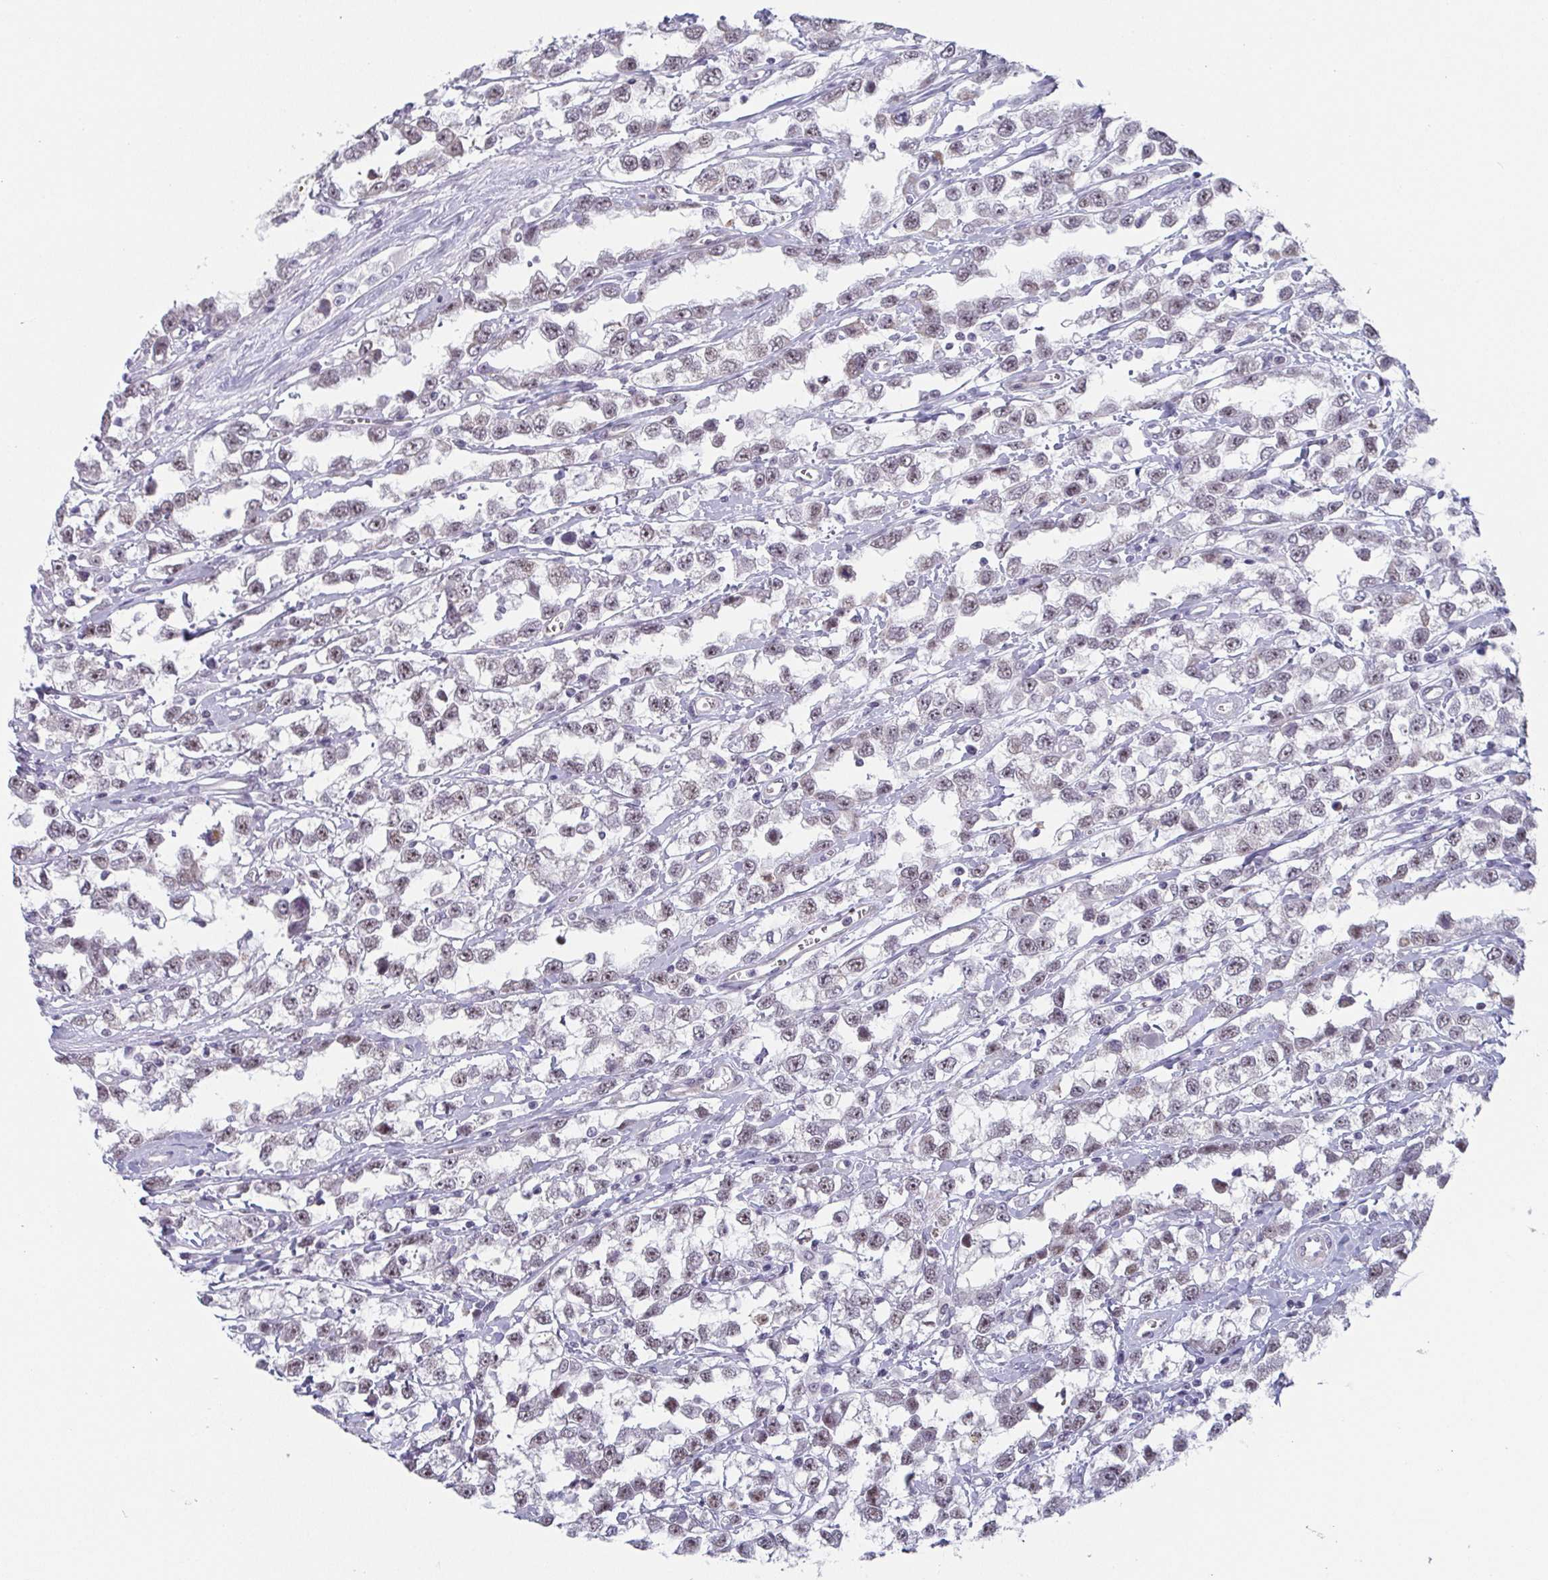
{"staining": {"intensity": "weak", "quantity": "<25%", "location": "nuclear"}, "tissue": "testis cancer", "cell_type": "Tumor cells", "image_type": "cancer", "snomed": [{"axis": "morphology", "description": "Seminoma, NOS"}, {"axis": "topography", "description": "Testis"}], "caption": "Testis cancer (seminoma) was stained to show a protein in brown. There is no significant expression in tumor cells.", "gene": "EXOSC7", "patient": {"sex": "male", "age": 34}}